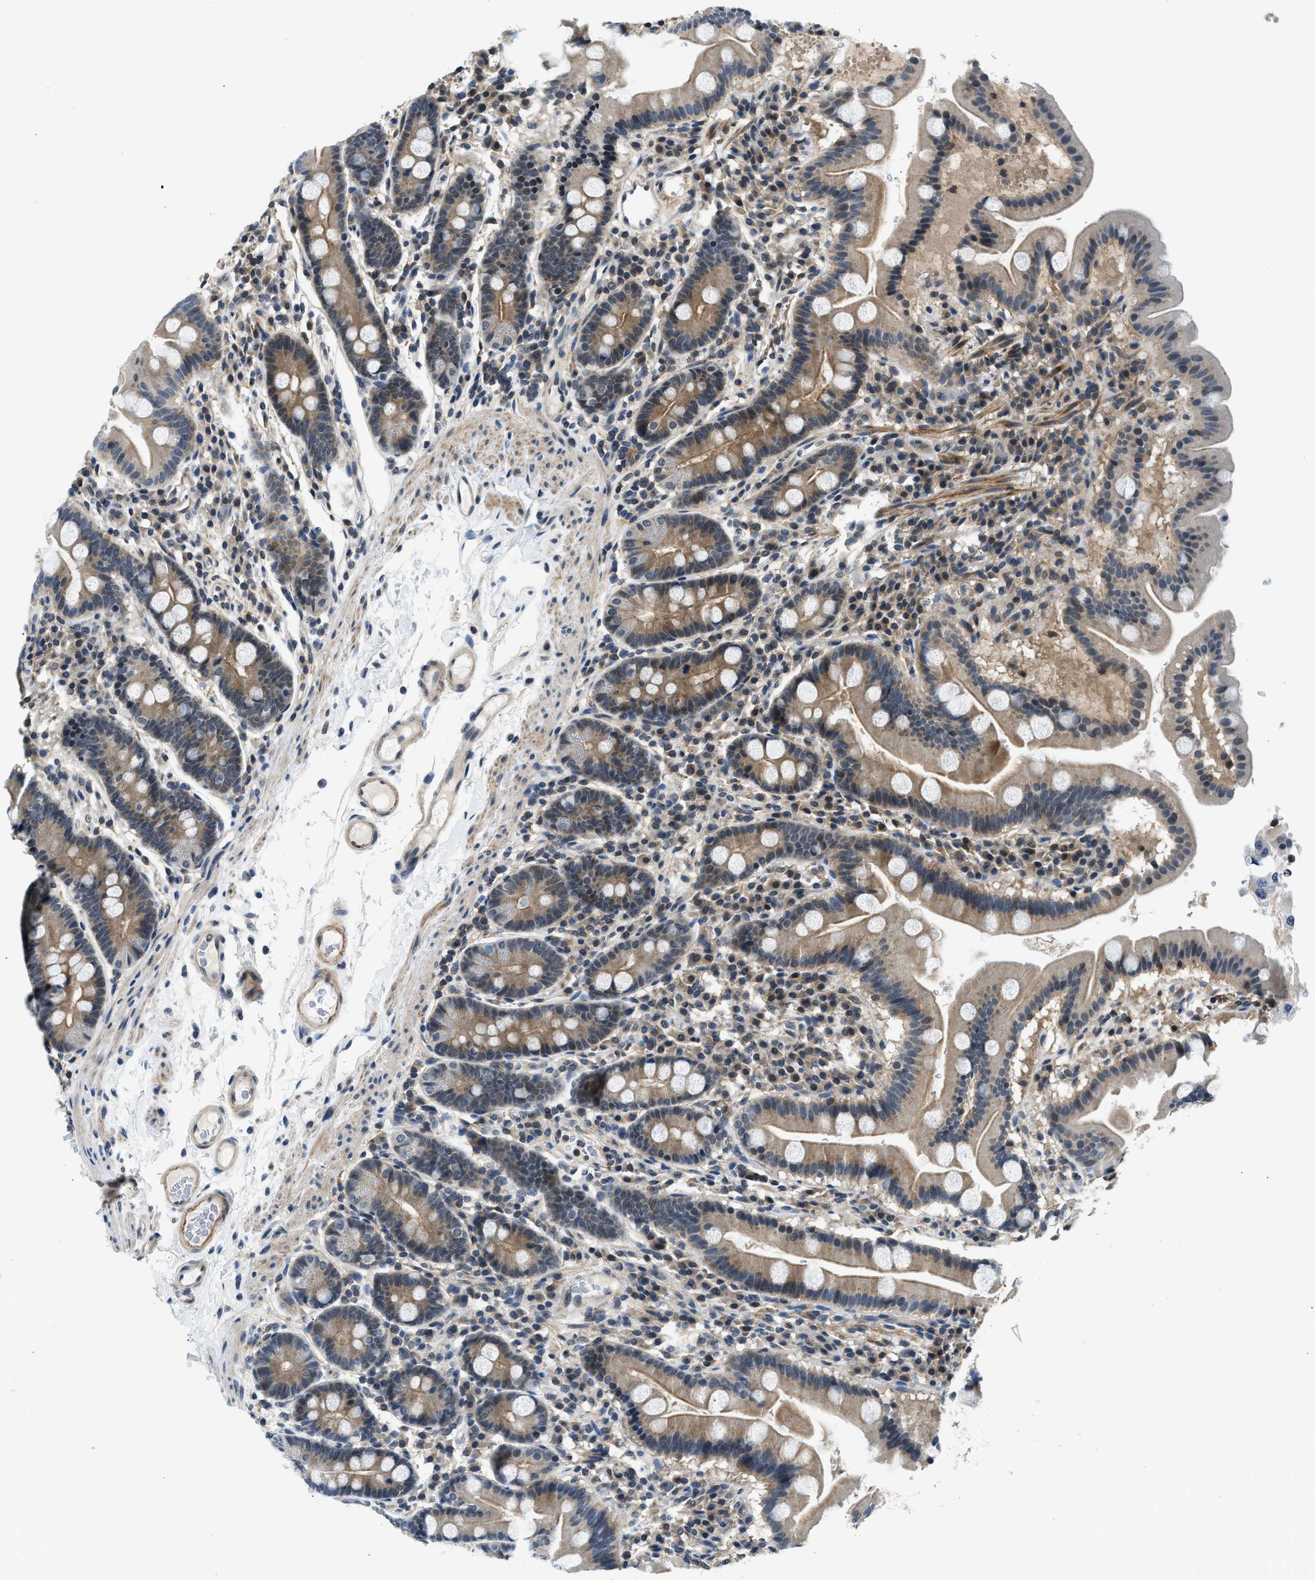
{"staining": {"intensity": "moderate", "quantity": "25%-75%", "location": "cytoplasmic/membranous"}, "tissue": "duodenum", "cell_type": "Glandular cells", "image_type": "normal", "snomed": [{"axis": "morphology", "description": "Normal tissue, NOS"}, {"axis": "topography", "description": "Duodenum"}], "caption": "A brown stain shows moderate cytoplasmic/membranous expression of a protein in glandular cells of unremarkable duodenum.", "gene": "MTMR1", "patient": {"sex": "male", "age": 50}}